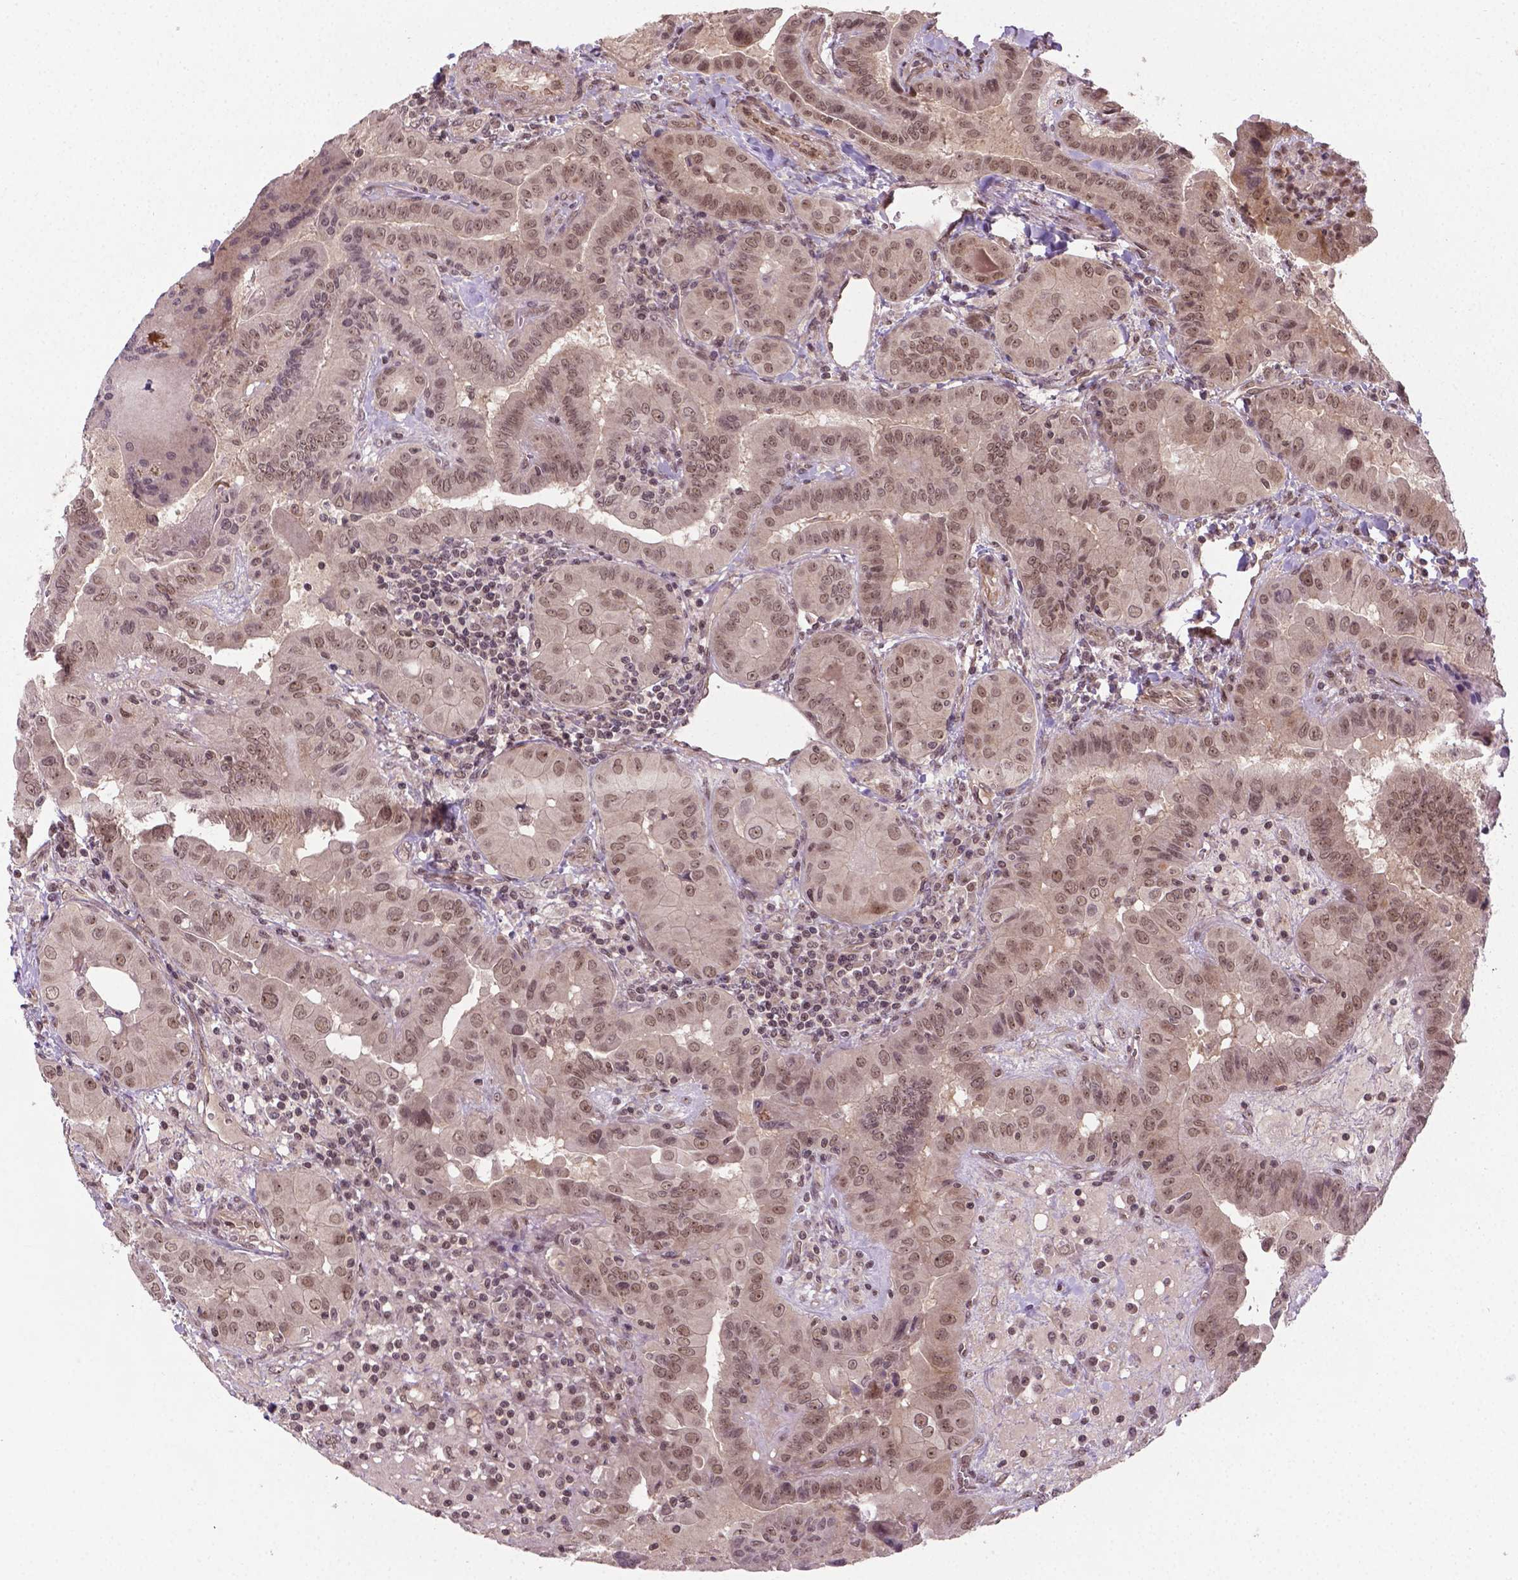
{"staining": {"intensity": "moderate", "quantity": ">75%", "location": "nuclear"}, "tissue": "thyroid cancer", "cell_type": "Tumor cells", "image_type": "cancer", "snomed": [{"axis": "morphology", "description": "Papillary adenocarcinoma, NOS"}, {"axis": "topography", "description": "Thyroid gland"}], "caption": "A brown stain shows moderate nuclear positivity of a protein in human thyroid cancer tumor cells.", "gene": "ANKRD54", "patient": {"sex": "female", "age": 37}}